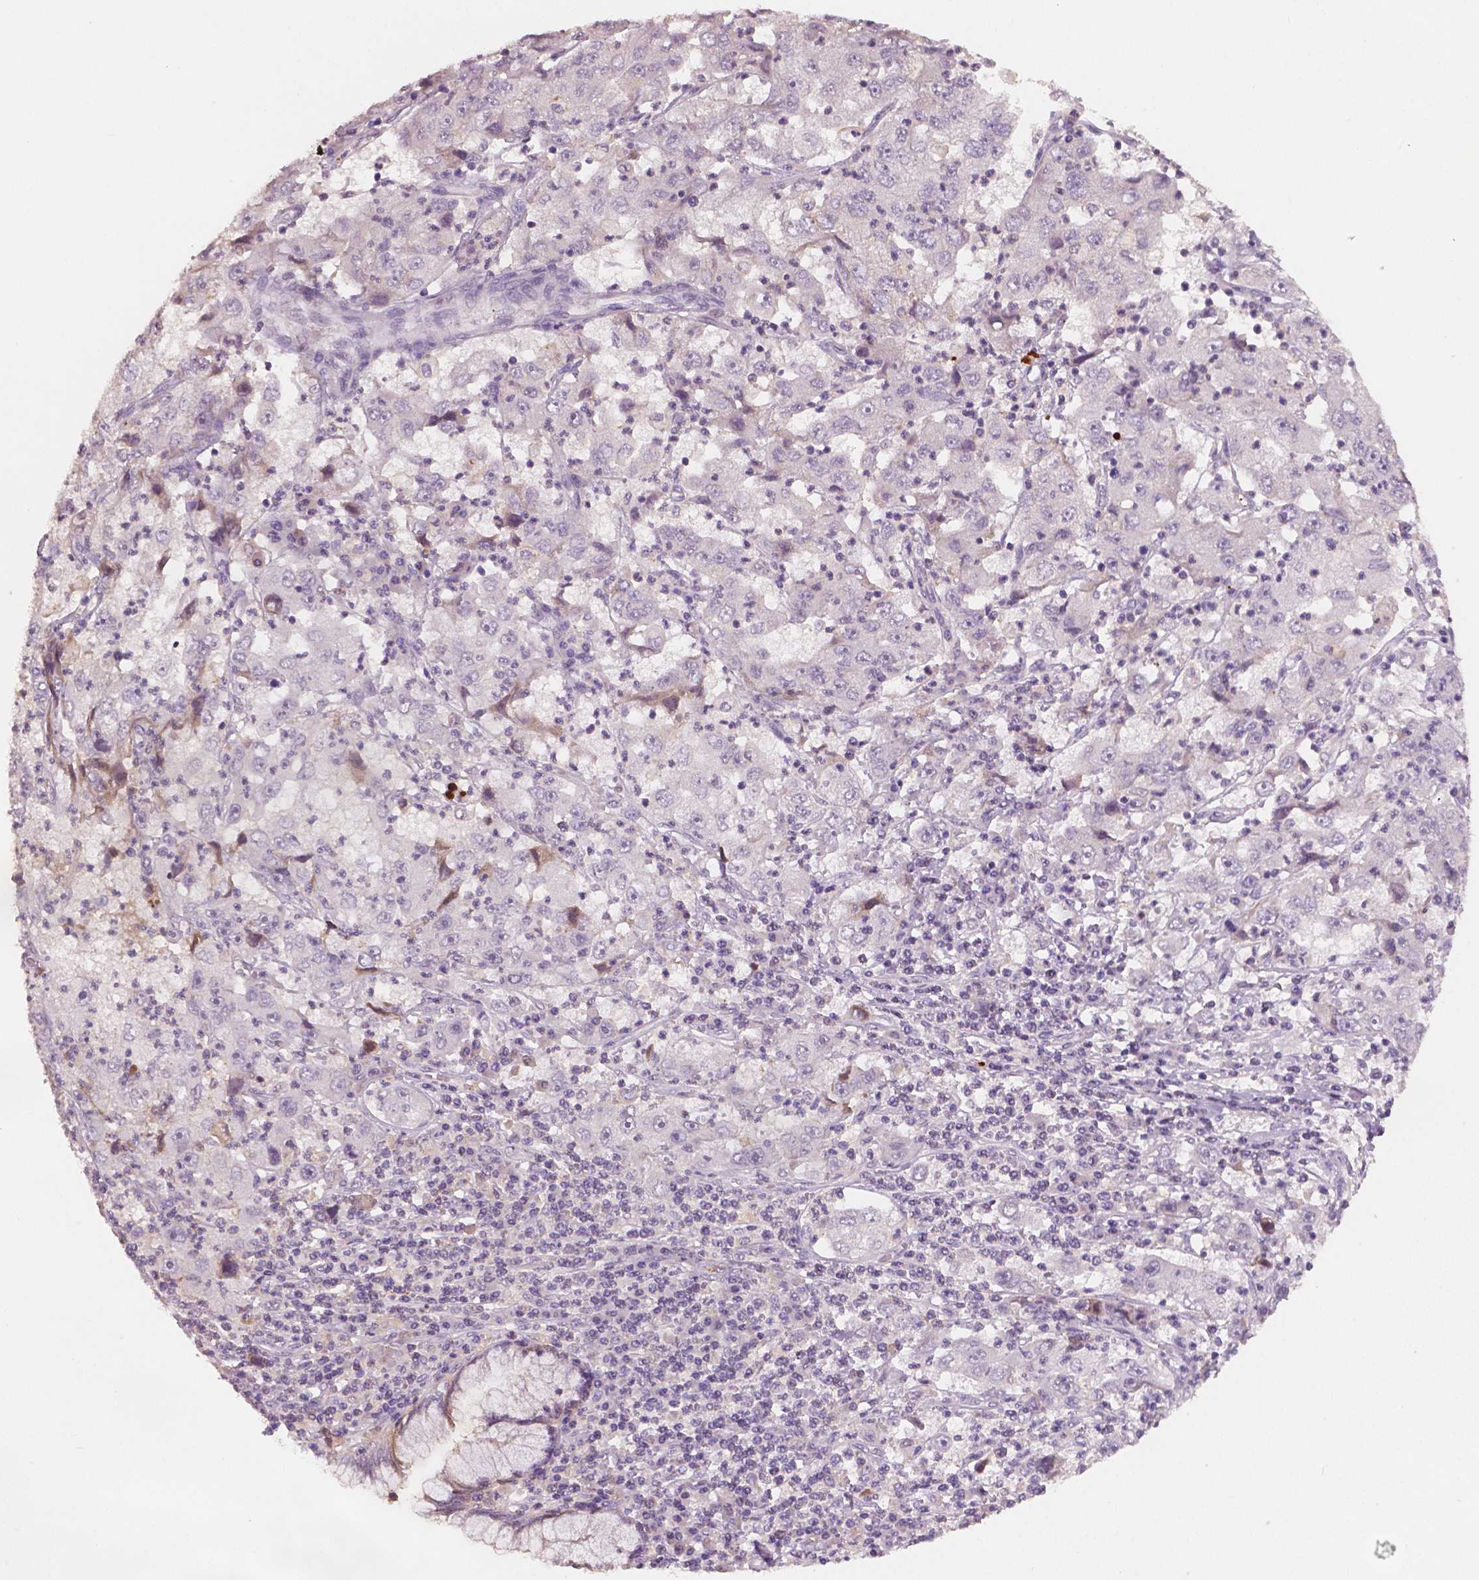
{"staining": {"intensity": "negative", "quantity": "none", "location": "none"}, "tissue": "cervical cancer", "cell_type": "Tumor cells", "image_type": "cancer", "snomed": [{"axis": "morphology", "description": "Squamous cell carcinoma, NOS"}, {"axis": "topography", "description": "Cervix"}], "caption": "IHC image of cervical squamous cell carcinoma stained for a protein (brown), which shows no positivity in tumor cells.", "gene": "APOA4", "patient": {"sex": "female", "age": 36}}